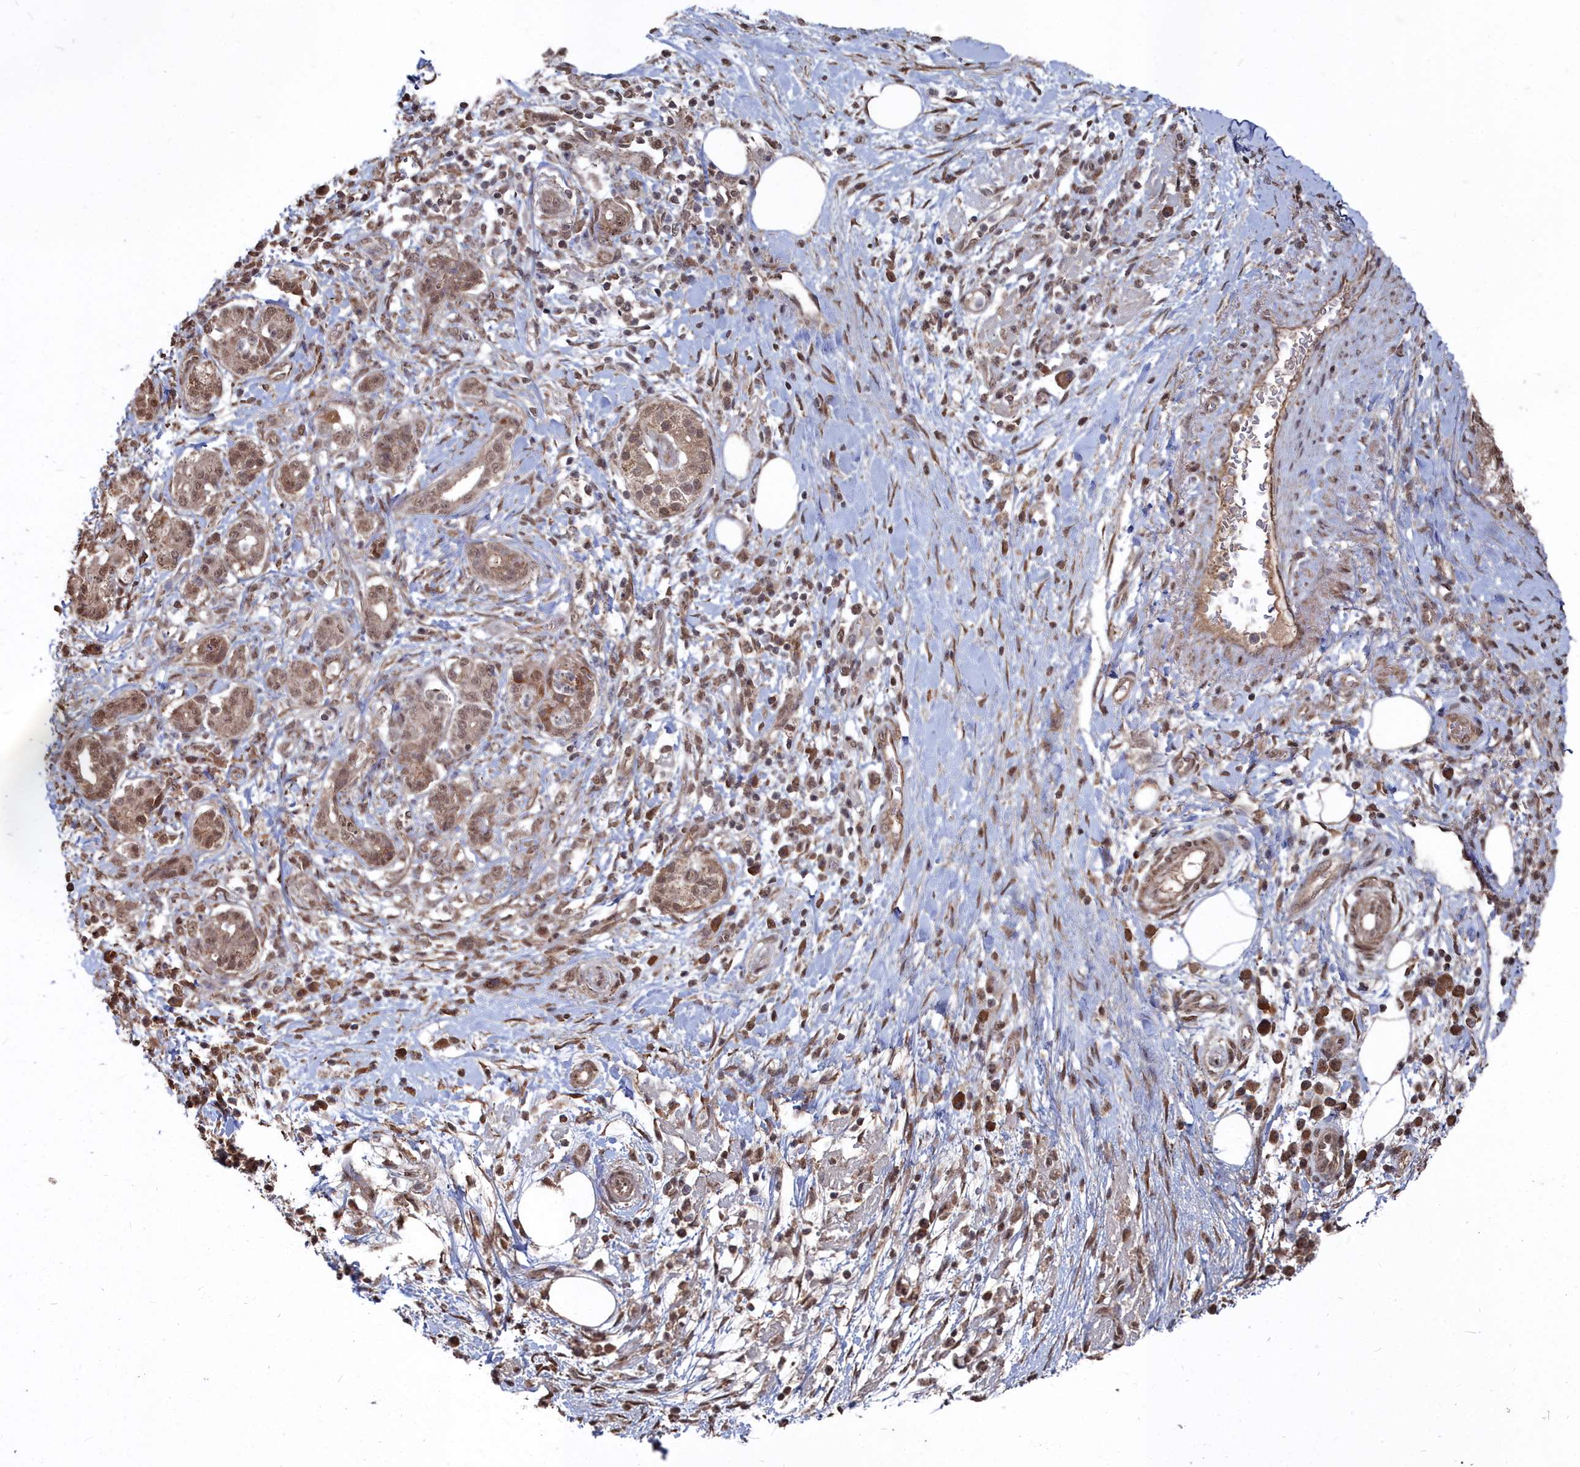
{"staining": {"intensity": "moderate", "quantity": ">75%", "location": "cytoplasmic/membranous,nuclear"}, "tissue": "pancreatic cancer", "cell_type": "Tumor cells", "image_type": "cancer", "snomed": [{"axis": "morphology", "description": "Adenocarcinoma, NOS"}, {"axis": "topography", "description": "Pancreas"}], "caption": "Protein analysis of pancreatic cancer tissue exhibits moderate cytoplasmic/membranous and nuclear staining in about >75% of tumor cells.", "gene": "CCNP", "patient": {"sex": "female", "age": 73}}